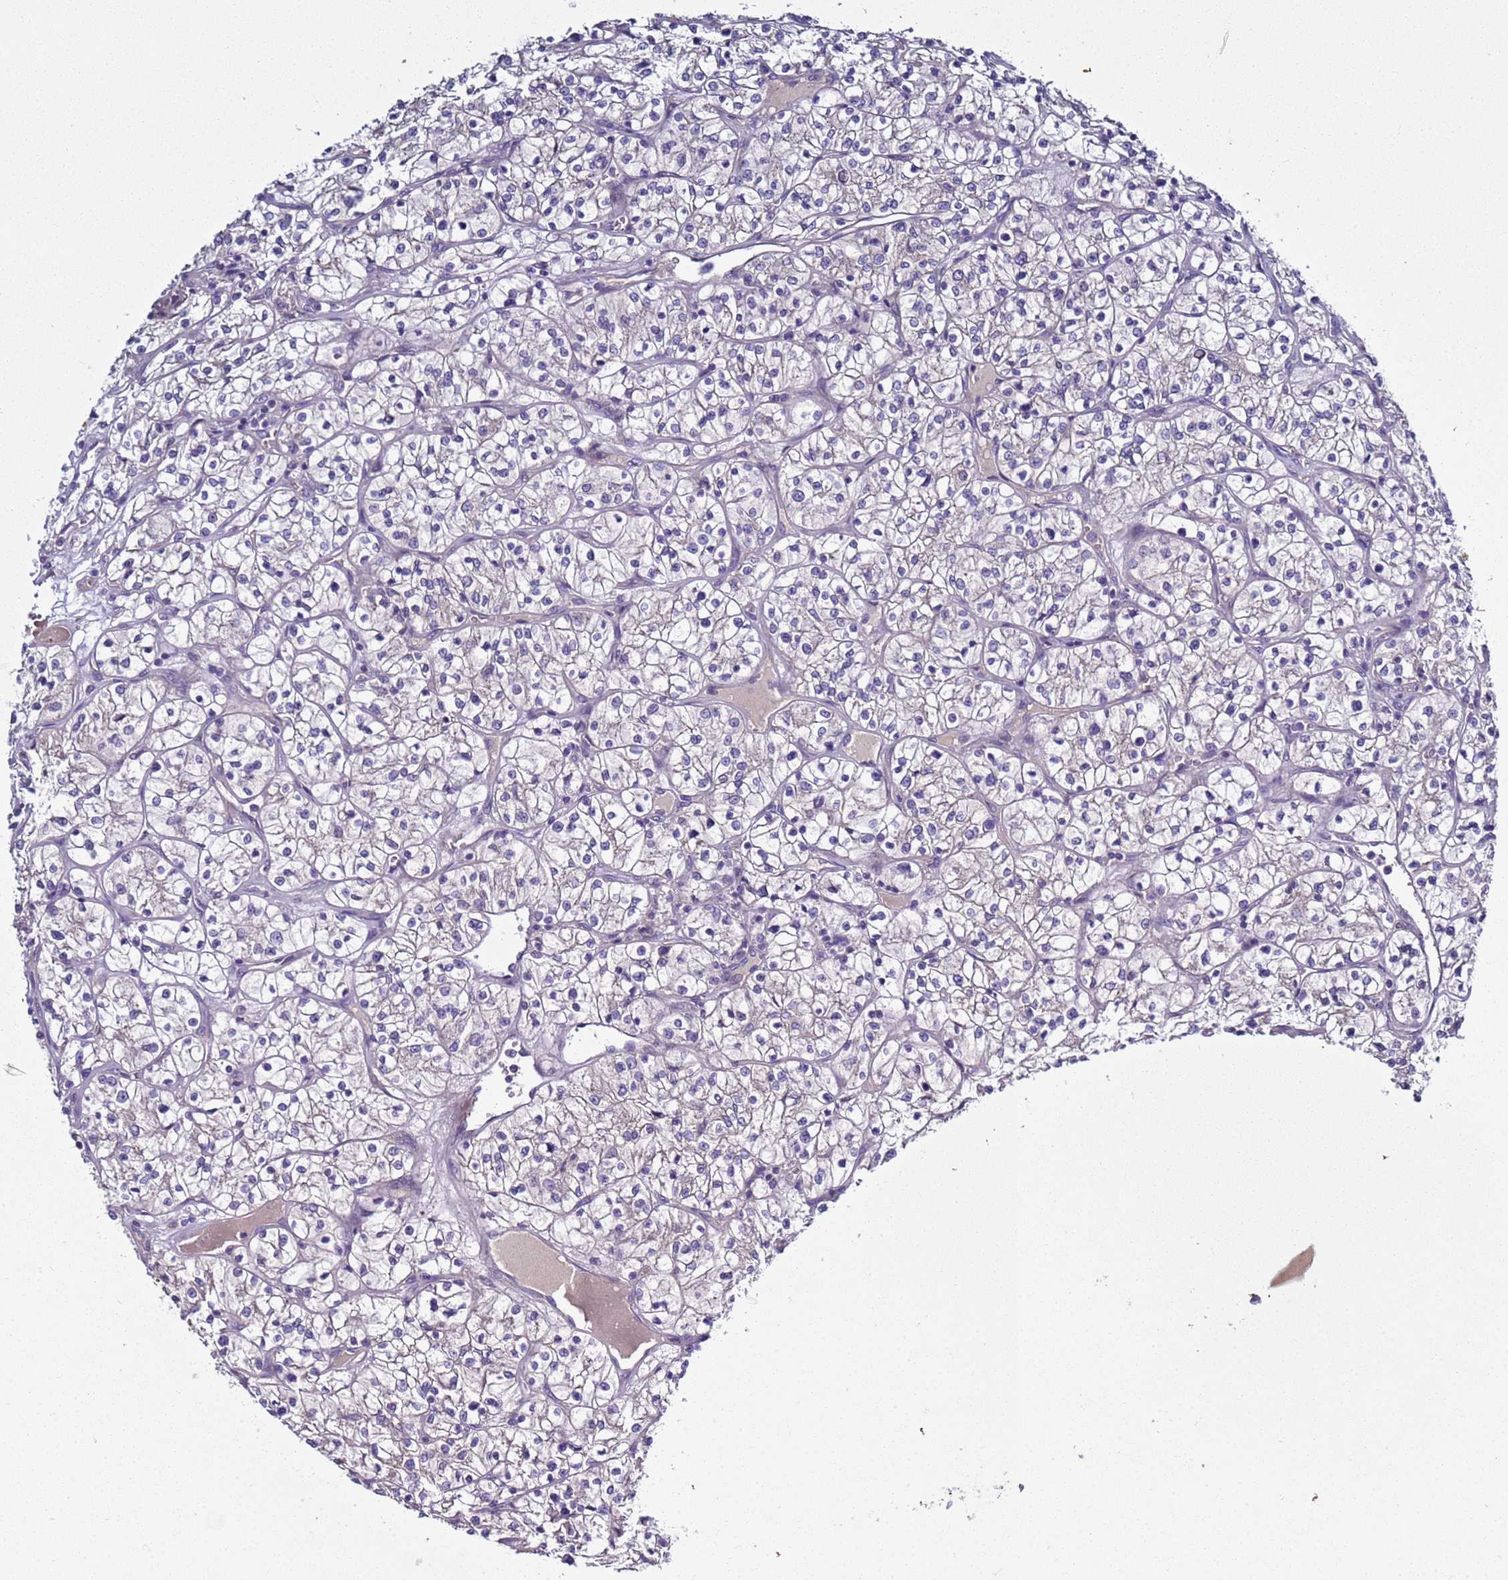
{"staining": {"intensity": "negative", "quantity": "none", "location": "none"}, "tissue": "renal cancer", "cell_type": "Tumor cells", "image_type": "cancer", "snomed": [{"axis": "morphology", "description": "Adenocarcinoma, NOS"}, {"axis": "topography", "description": "Kidney"}], "caption": "High magnification brightfield microscopy of adenocarcinoma (renal) stained with DAB (brown) and counterstained with hematoxylin (blue): tumor cells show no significant expression.", "gene": "RABL2B", "patient": {"sex": "female", "age": 64}}